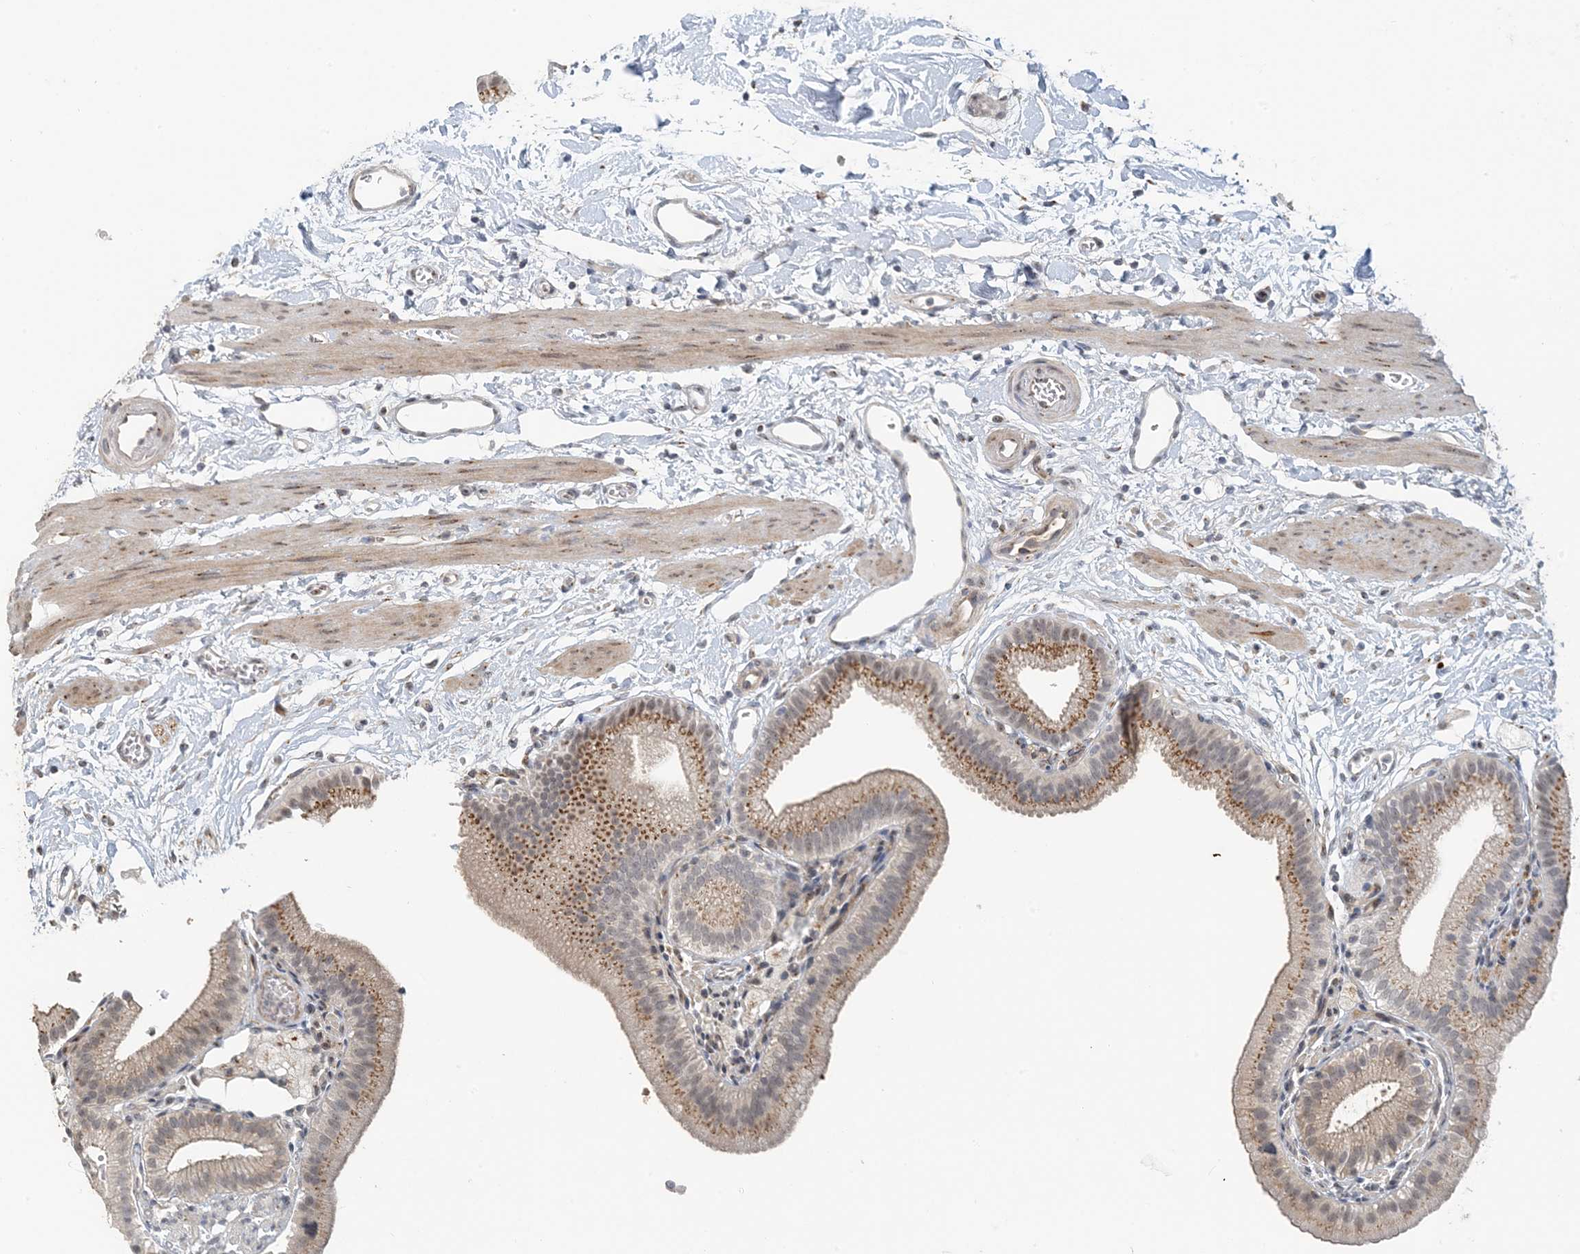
{"staining": {"intensity": "moderate", "quantity": ">75%", "location": "cytoplasmic/membranous"}, "tissue": "gallbladder", "cell_type": "Glandular cells", "image_type": "normal", "snomed": [{"axis": "morphology", "description": "Normal tissue, NOS"}, {"axis": "topography", "description": "Gallbladder"}], "caption": "DAB (3,3'-diaminobenzidine) immunohistochemical staining of normal human gallbladder exhibits moderate cytoplasmic/membranous protein positivity in approximately >75% of glandular cells.", "gene": "ZCCHC4", "patient": {"sex": "male", "age": 55}}